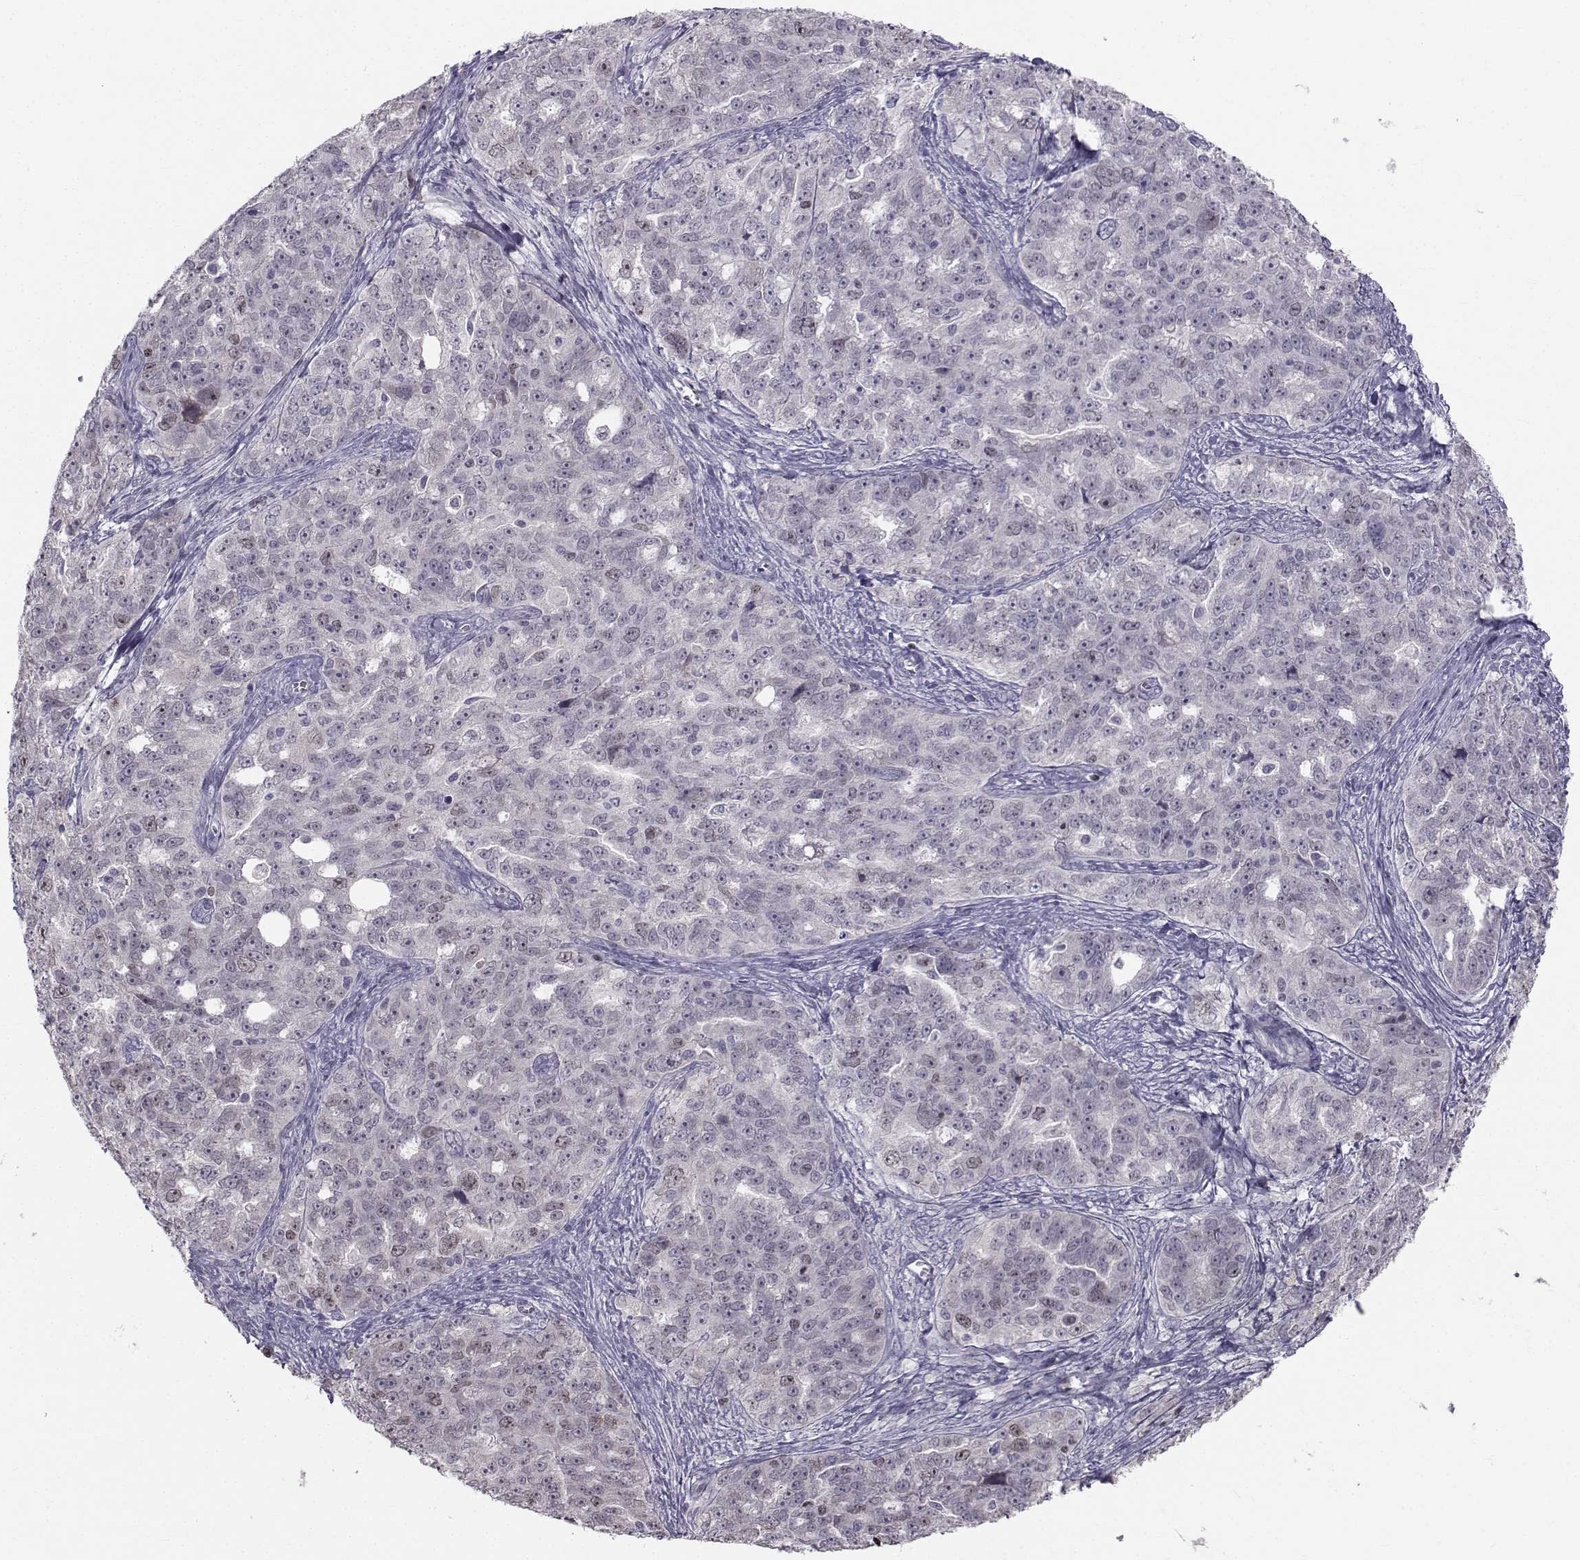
{"staining": {"intensity": "negative", "quantity": "none", "location": "none"}, "tissue": "ovarian cancer", "cell_type": "Tumor cells", "image_type": "cancer", "snomed": [{"axis": "morphology", "description": "Cystadenocarcinoma, serous, NOS"}, {"axis": "topography", "description": "Ovary"}], "caption": "Human ovarian serous cystadenocarcinoma stained for a protein using immunohistochemistry (IHC) reveals no staining in tumor cells.", "gene": "LRP8", "patient": {"sex": "female", "age": 51}}